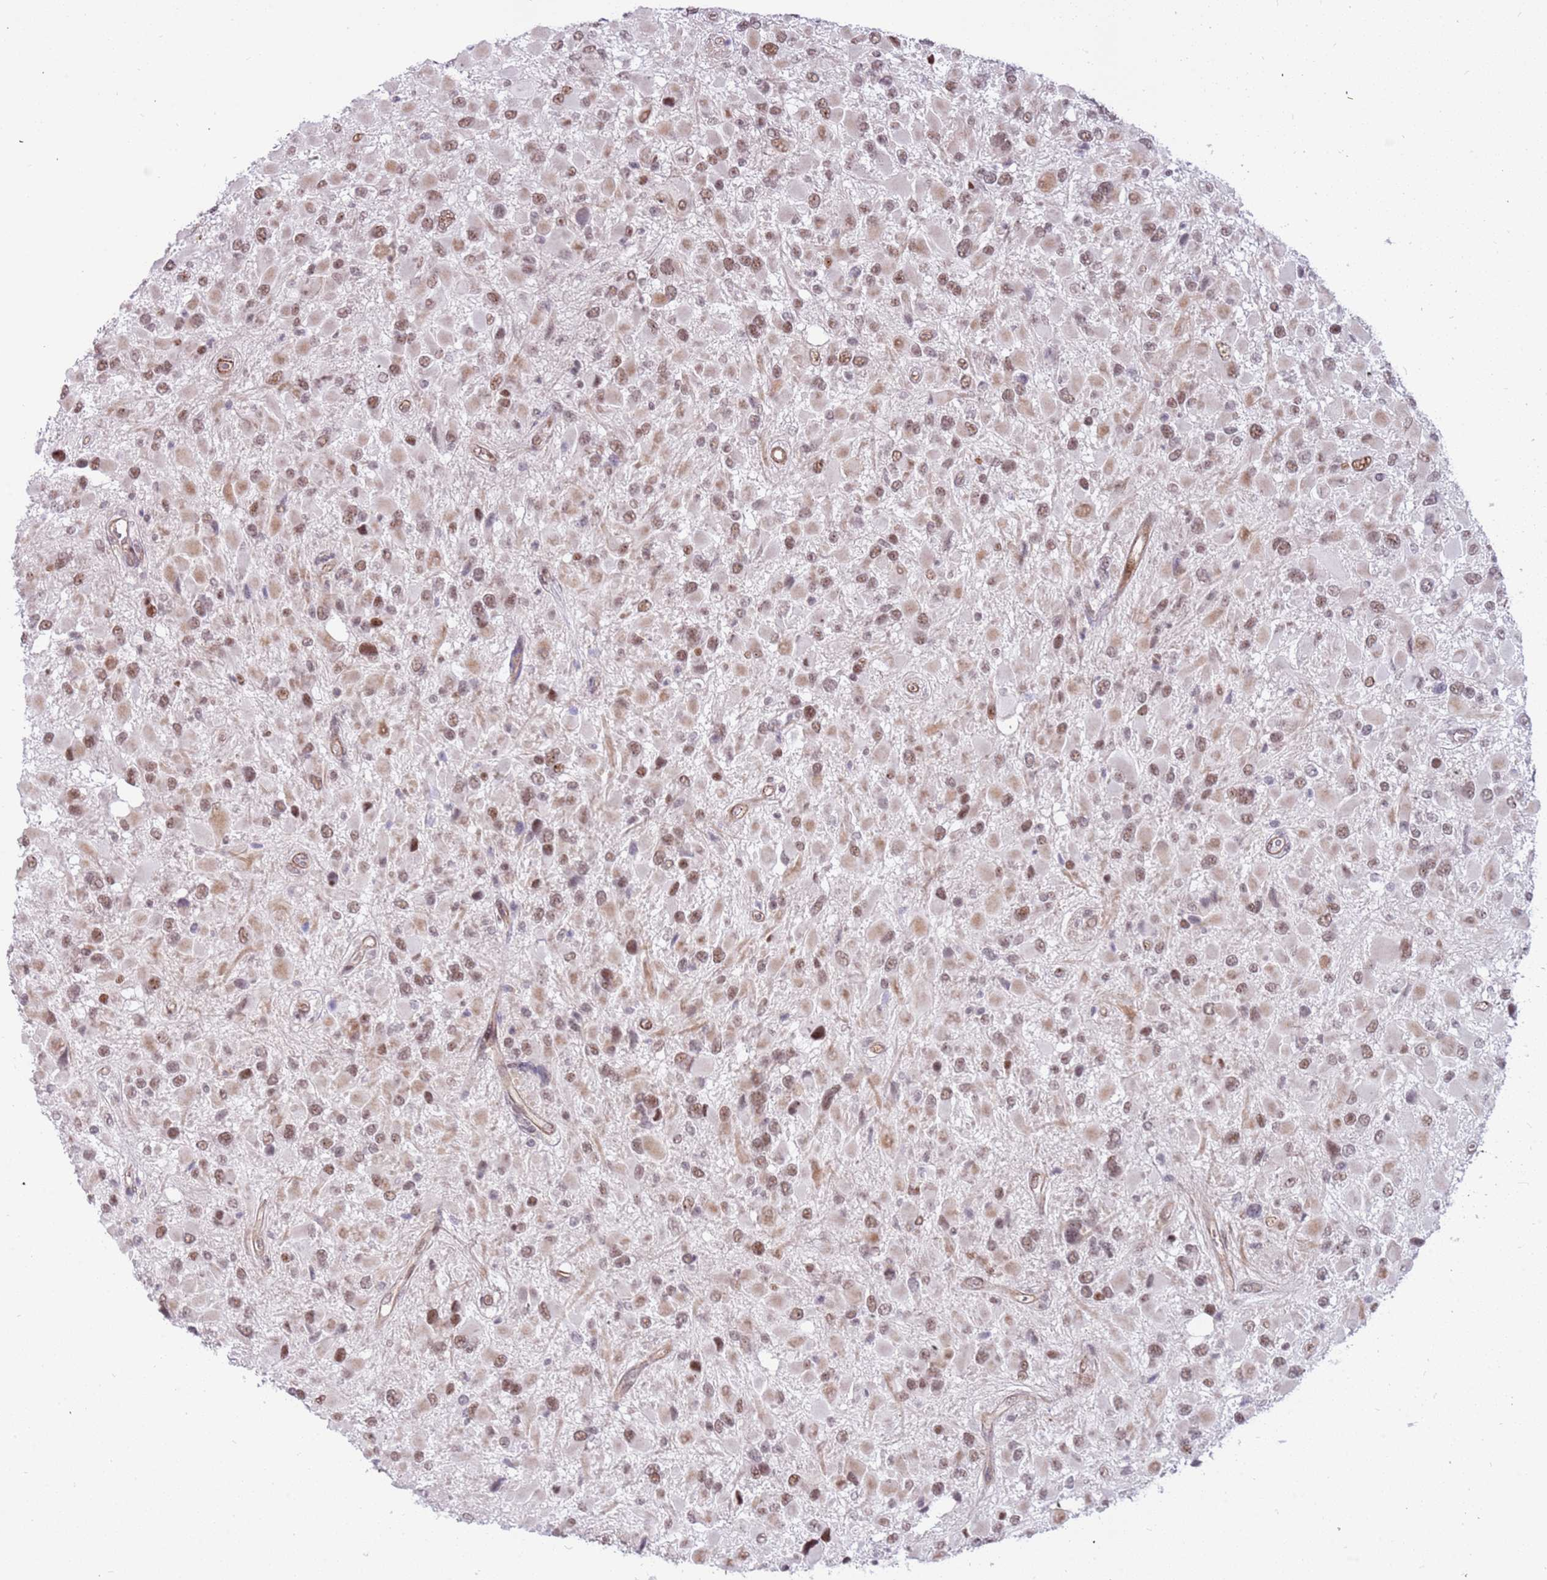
{"staining": {"intensity": "moderate", "quantity": ">75%", "location": "nuclear"}, "tissue": "glioma", "cell_type": "Tumor cells", "image_type": "cancer", "snomed": [{"axis": "morphology", "description": "Glioma, malignant, High grade"}, {"axis": "topography", "description": "Brain"}], "caption": "Tumor cells reveal moderate nuclear staining in about >75% of cells in malignant glioma (high-grade).", "gene": "LRMDA", "patient": {"sex": "male", "age": 53}}